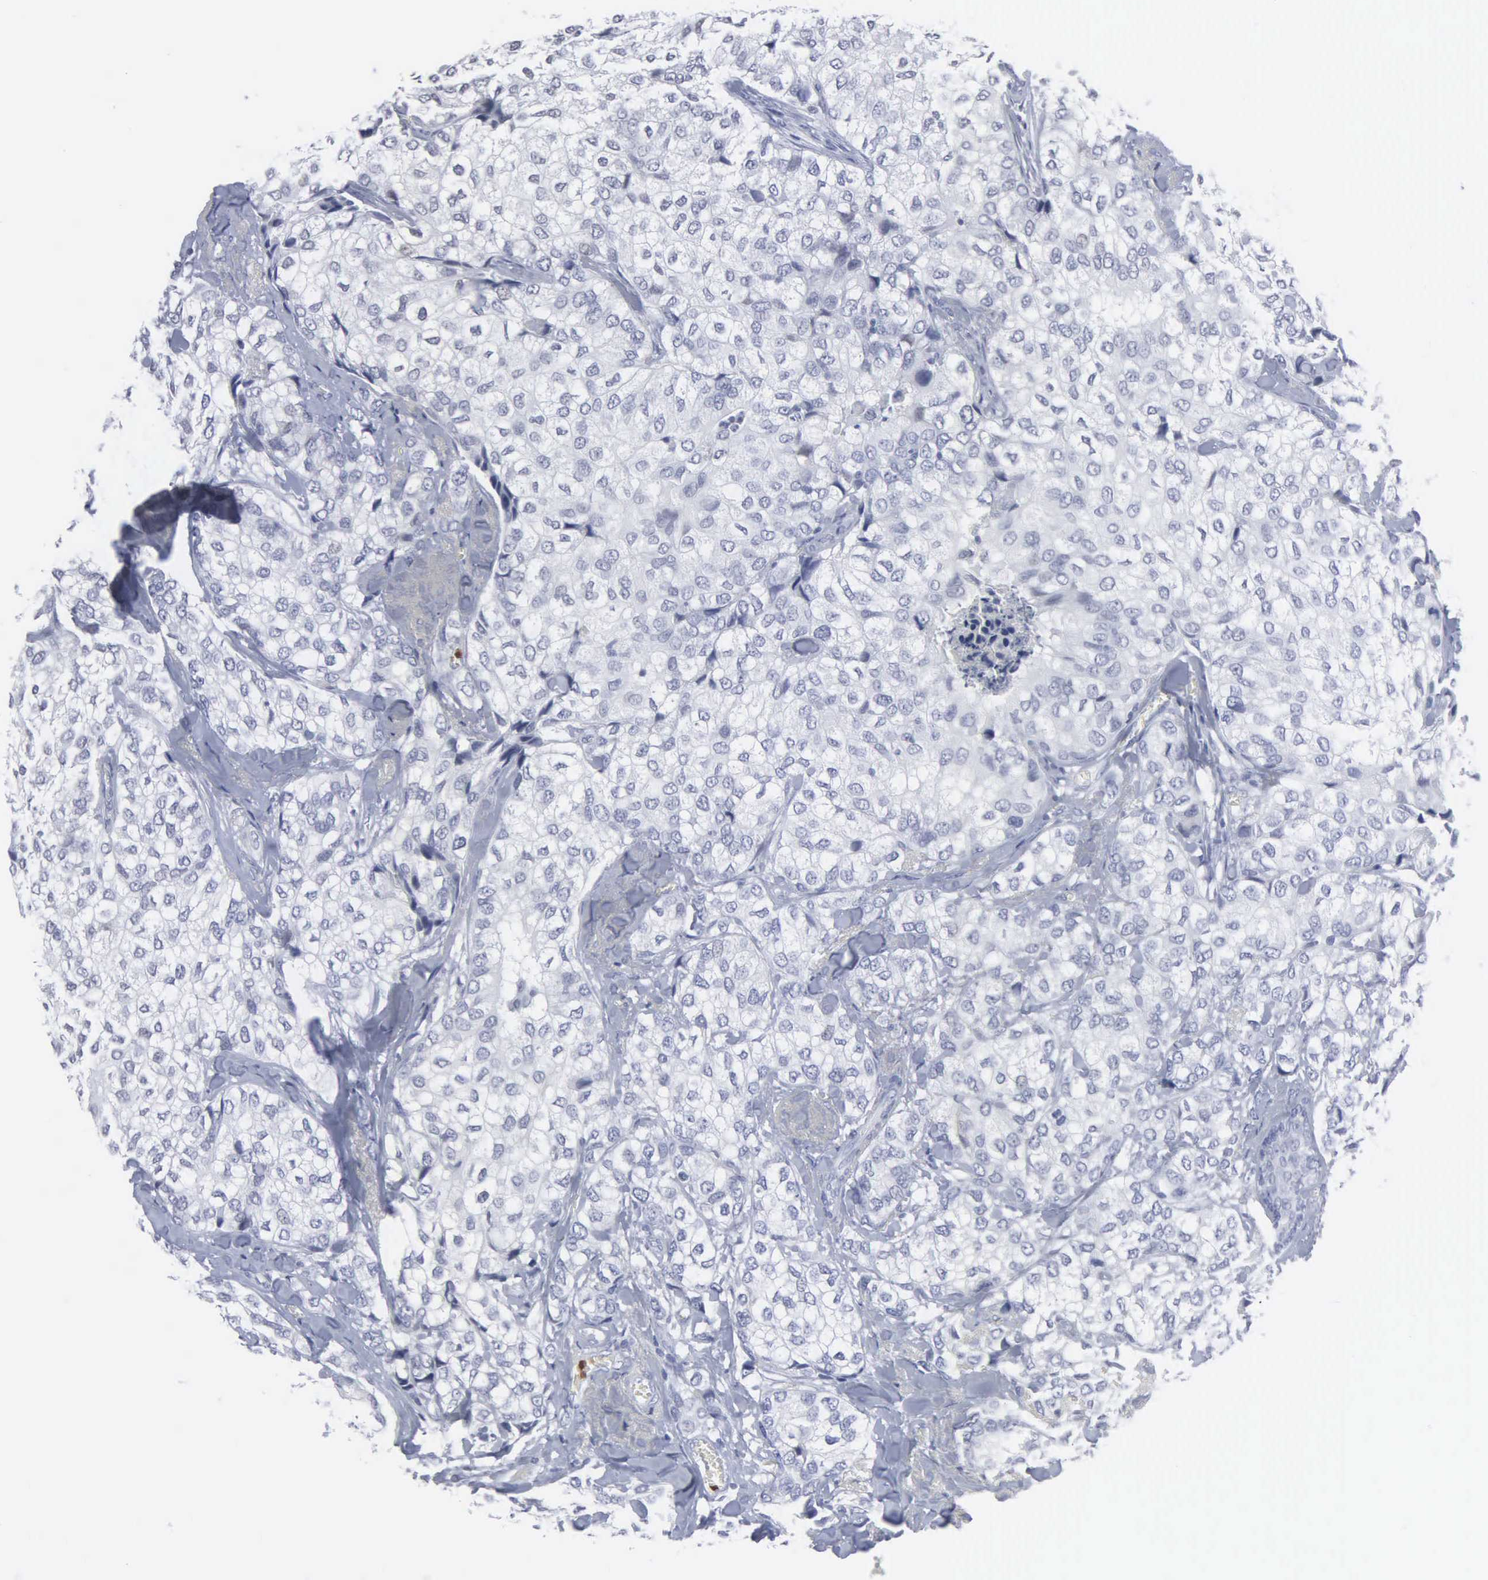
{"staining": {"intensity": "negative", "quantity": "none", "location": "none"}, "tissue": "breast cancer", "cell_type": "Tumor cells", "image_type": "cancer", "snomed": [{"axis": "morphology", "description": "Duct carcinoma"}, {"axis": "topography", "description": "Breast"}], "caption": "Immunohistochemical staining of human breast invasive ductal carcinoma exhibits no significant expression in tumor cells.", "gene": "SPIN3", "patient": {"sex": "female", "age": 68}}